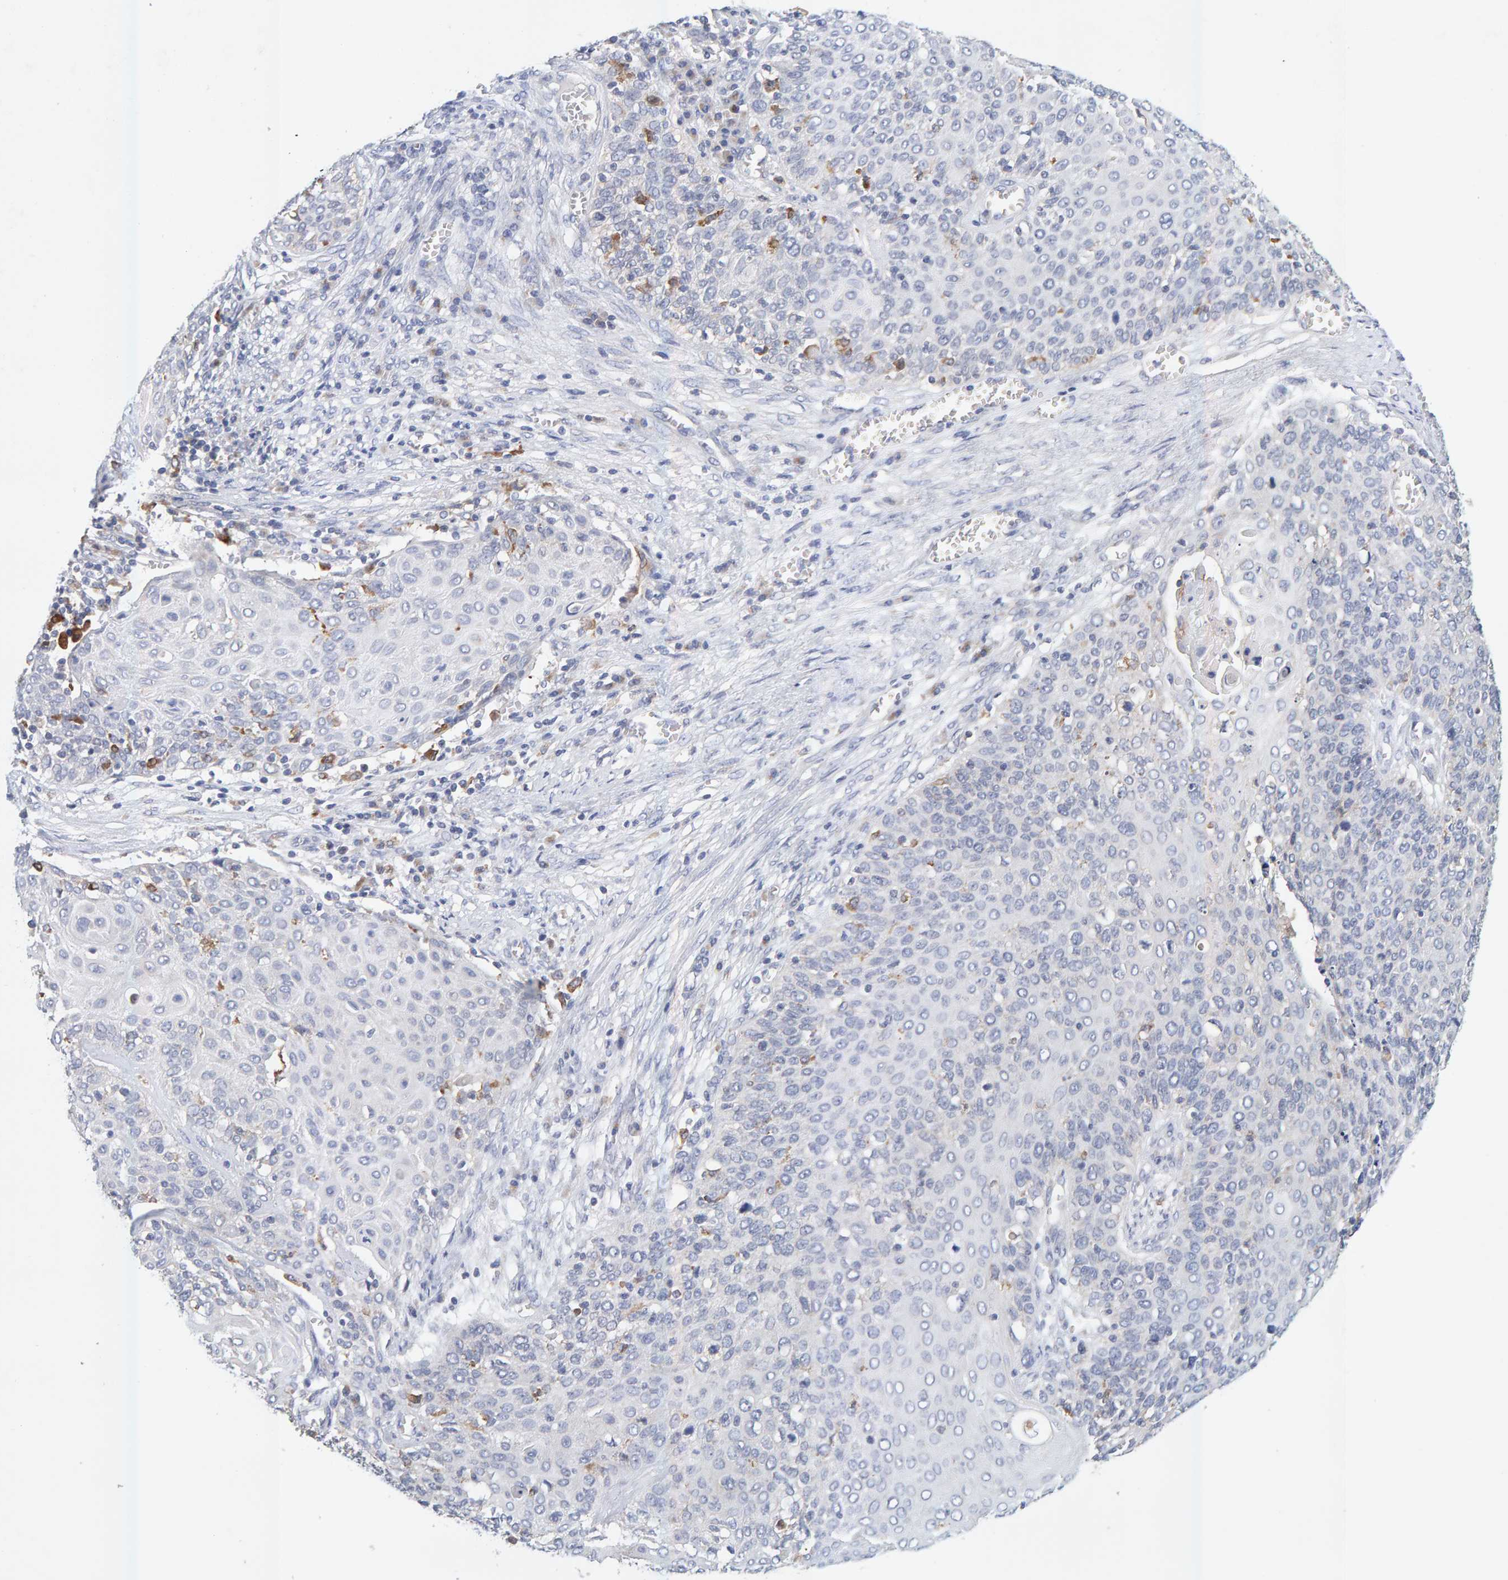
{"staining": {"intensity": "negative", "quantity": "none", "location": "none"}, "tissue": "cervical cancer", "cell_type": "Tumor cells", "image_type": "cancer", "snomed": [{"axis": "morphology", "description": "Squamous cell carcinoma, NOS"}, {"axis": "topography", "description": "Cervix"}], "caption": "DAB (3,3'-diaminobenzidine) immunohistochemical staining of human squamous cell carcinoma (cervical) displays no significant staining in tumor cells. (Stains: DAB (3,3'-diaminobenzidine) IHC with hematoxylin counter stain, Microscopy: brightfield microscopy at high magnification).", "gene": "SGPL1", "patient": {"sex": "female", "age": 39}}